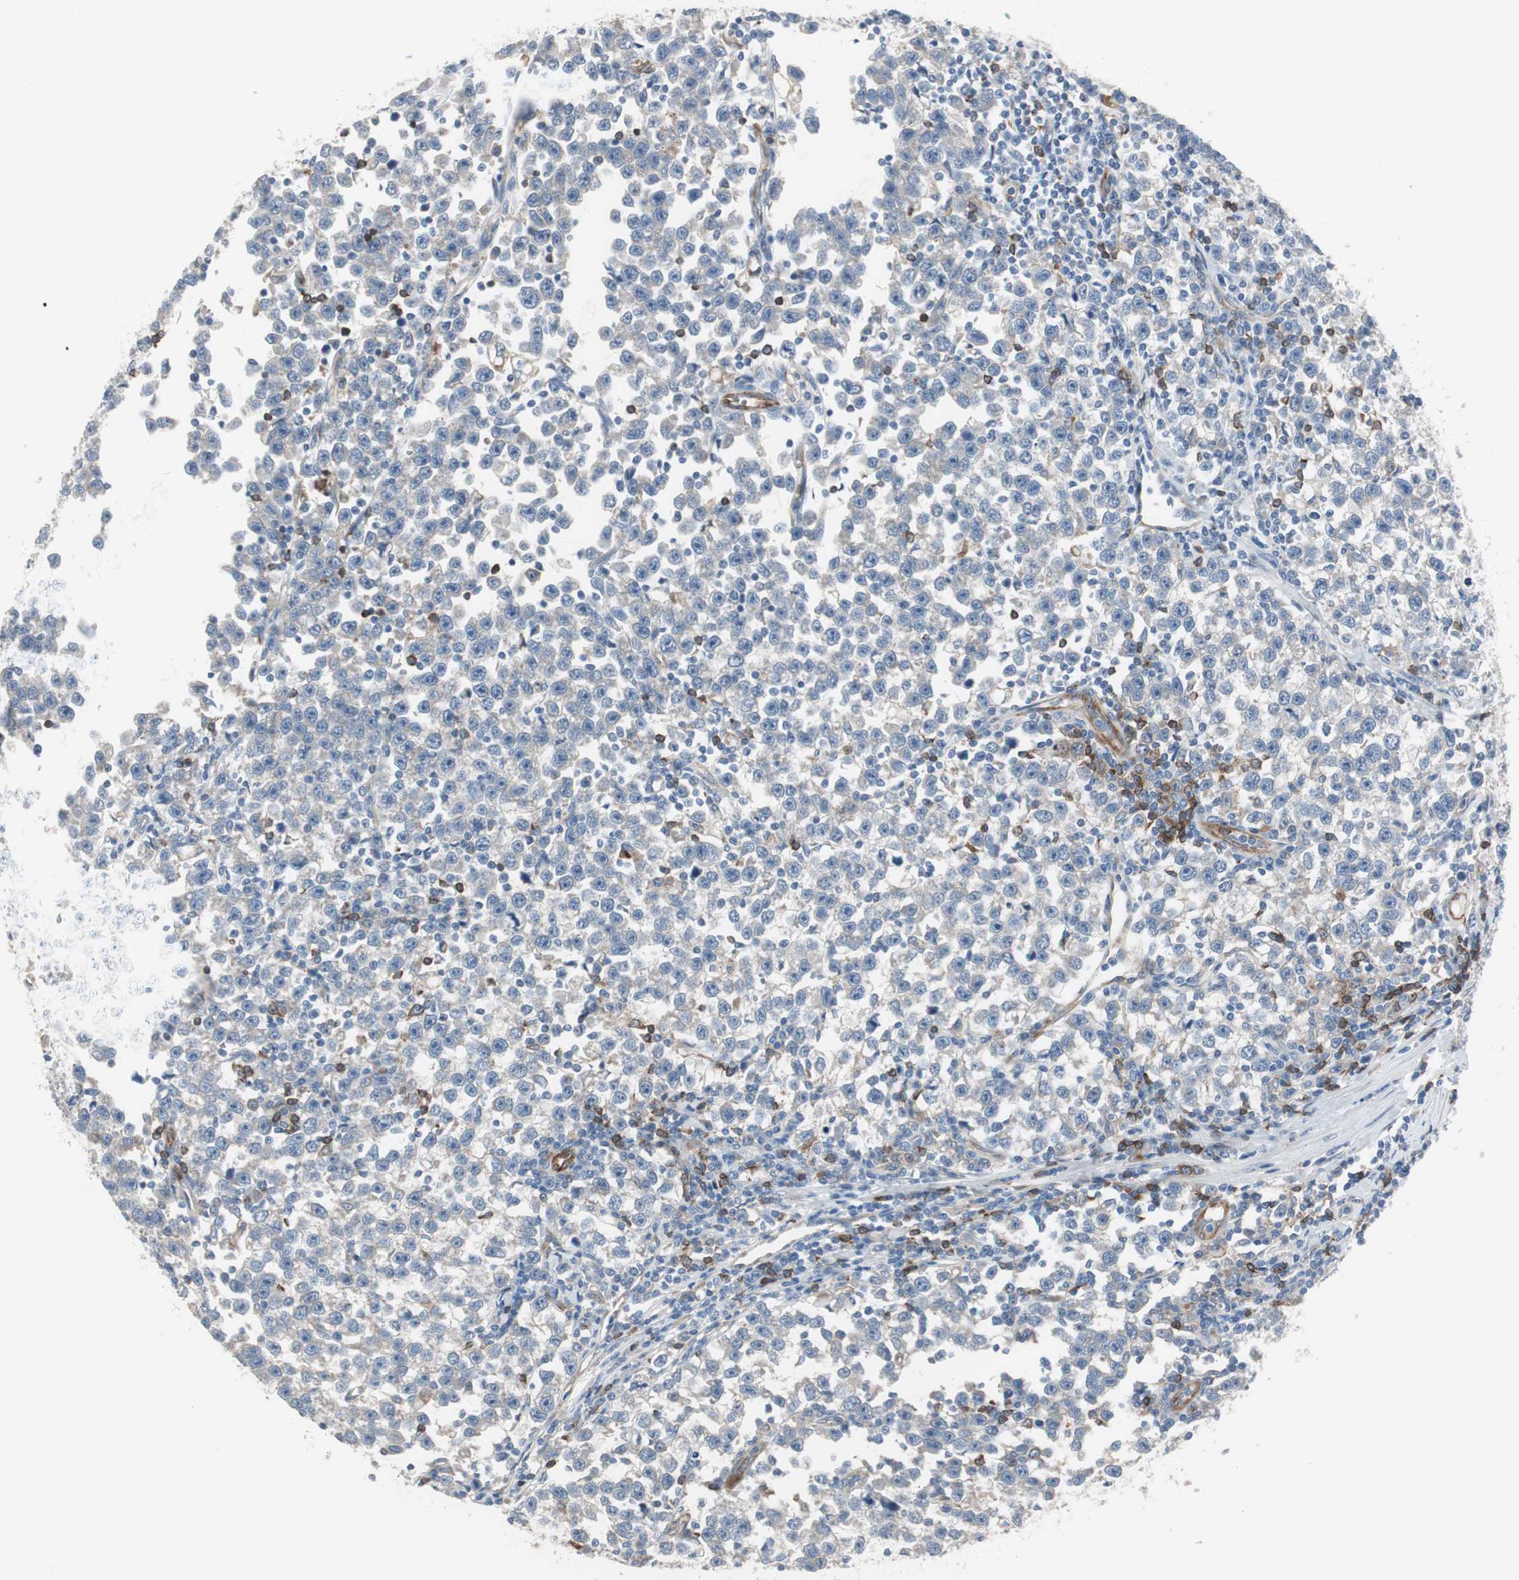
{"staining": {"intensity": "weak", "quantity": "25%-75%", "location": "cytoplasmic/membranous"}, "tissue": "testis cancer", "cell_type": "Tumor cells", "image_type": "cancer", "snomed": [{"axis": "morphology", "description": "Seminoma, NOS"}, {"axis": "topography", "description": "Testis"}], "caption": "Seminoma (testis) stained with a brown dye reveals weak cytoplasmic/membranous positive positivity in approximately 25%-75% of tumor cells.", "gene": "SWAP70", "patient": {"sex": "male", "age": 43}}